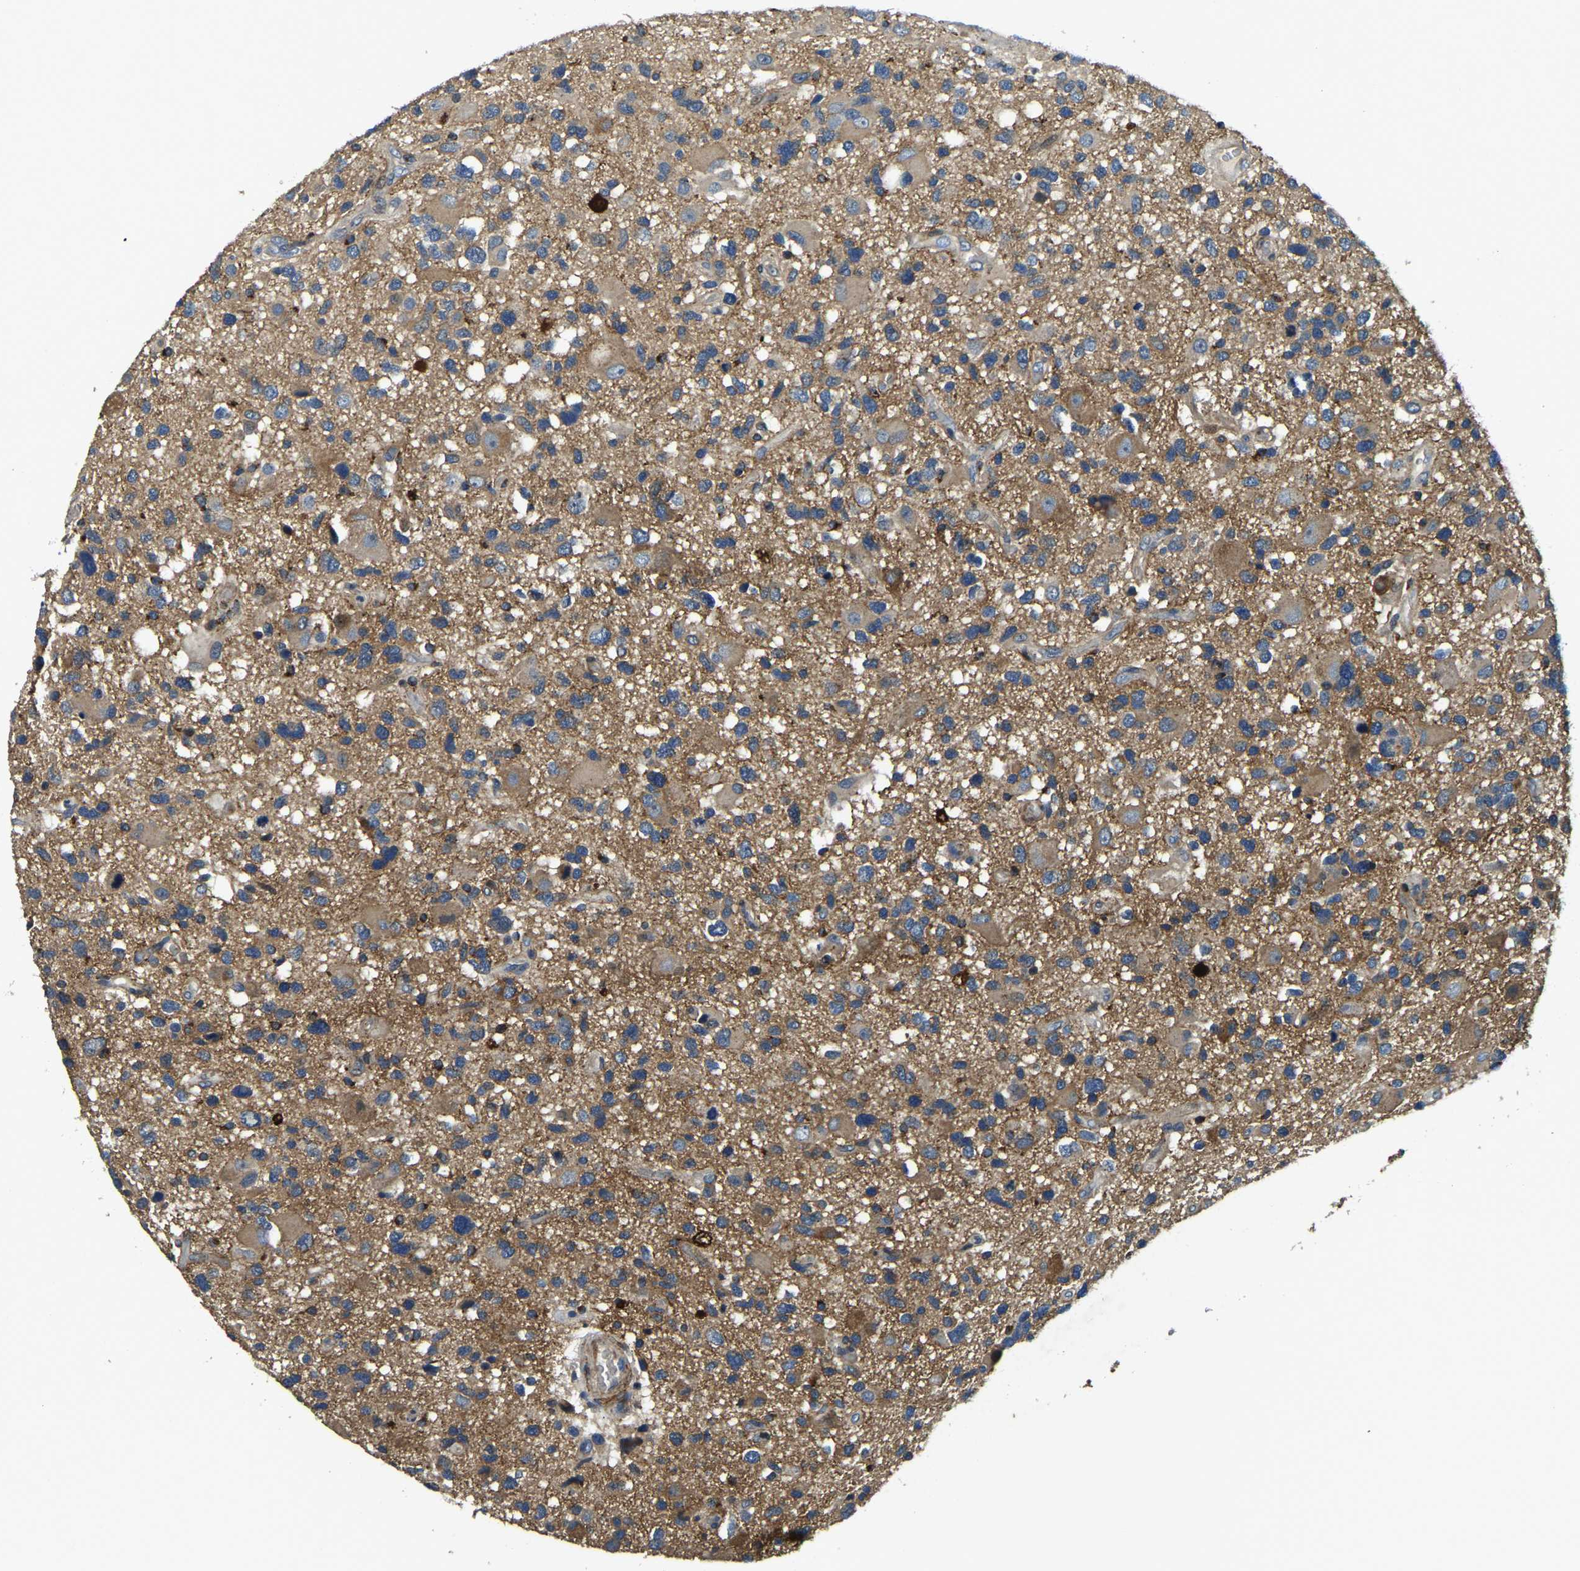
{"staining": {"intensity": "moderate", "quantity": "25%-75%", "location": "cytoplasmic/membranous"}, "tissue": "glioma", "cell_type": "Tumor cells", "image_type": "cancer", "snomed": [{"axis": "morphology", "description": "Glioma, malignant, High grade"}, {"axis": "topography", "description": "Brain"}], "caption": "High-grade glioma (malignant) stained for a protein exhibits moderate cytoplasmic/membranous positivity in tumor cells.", "gene": "RNF39", "patient": {"sex": "male", "age": 33}}